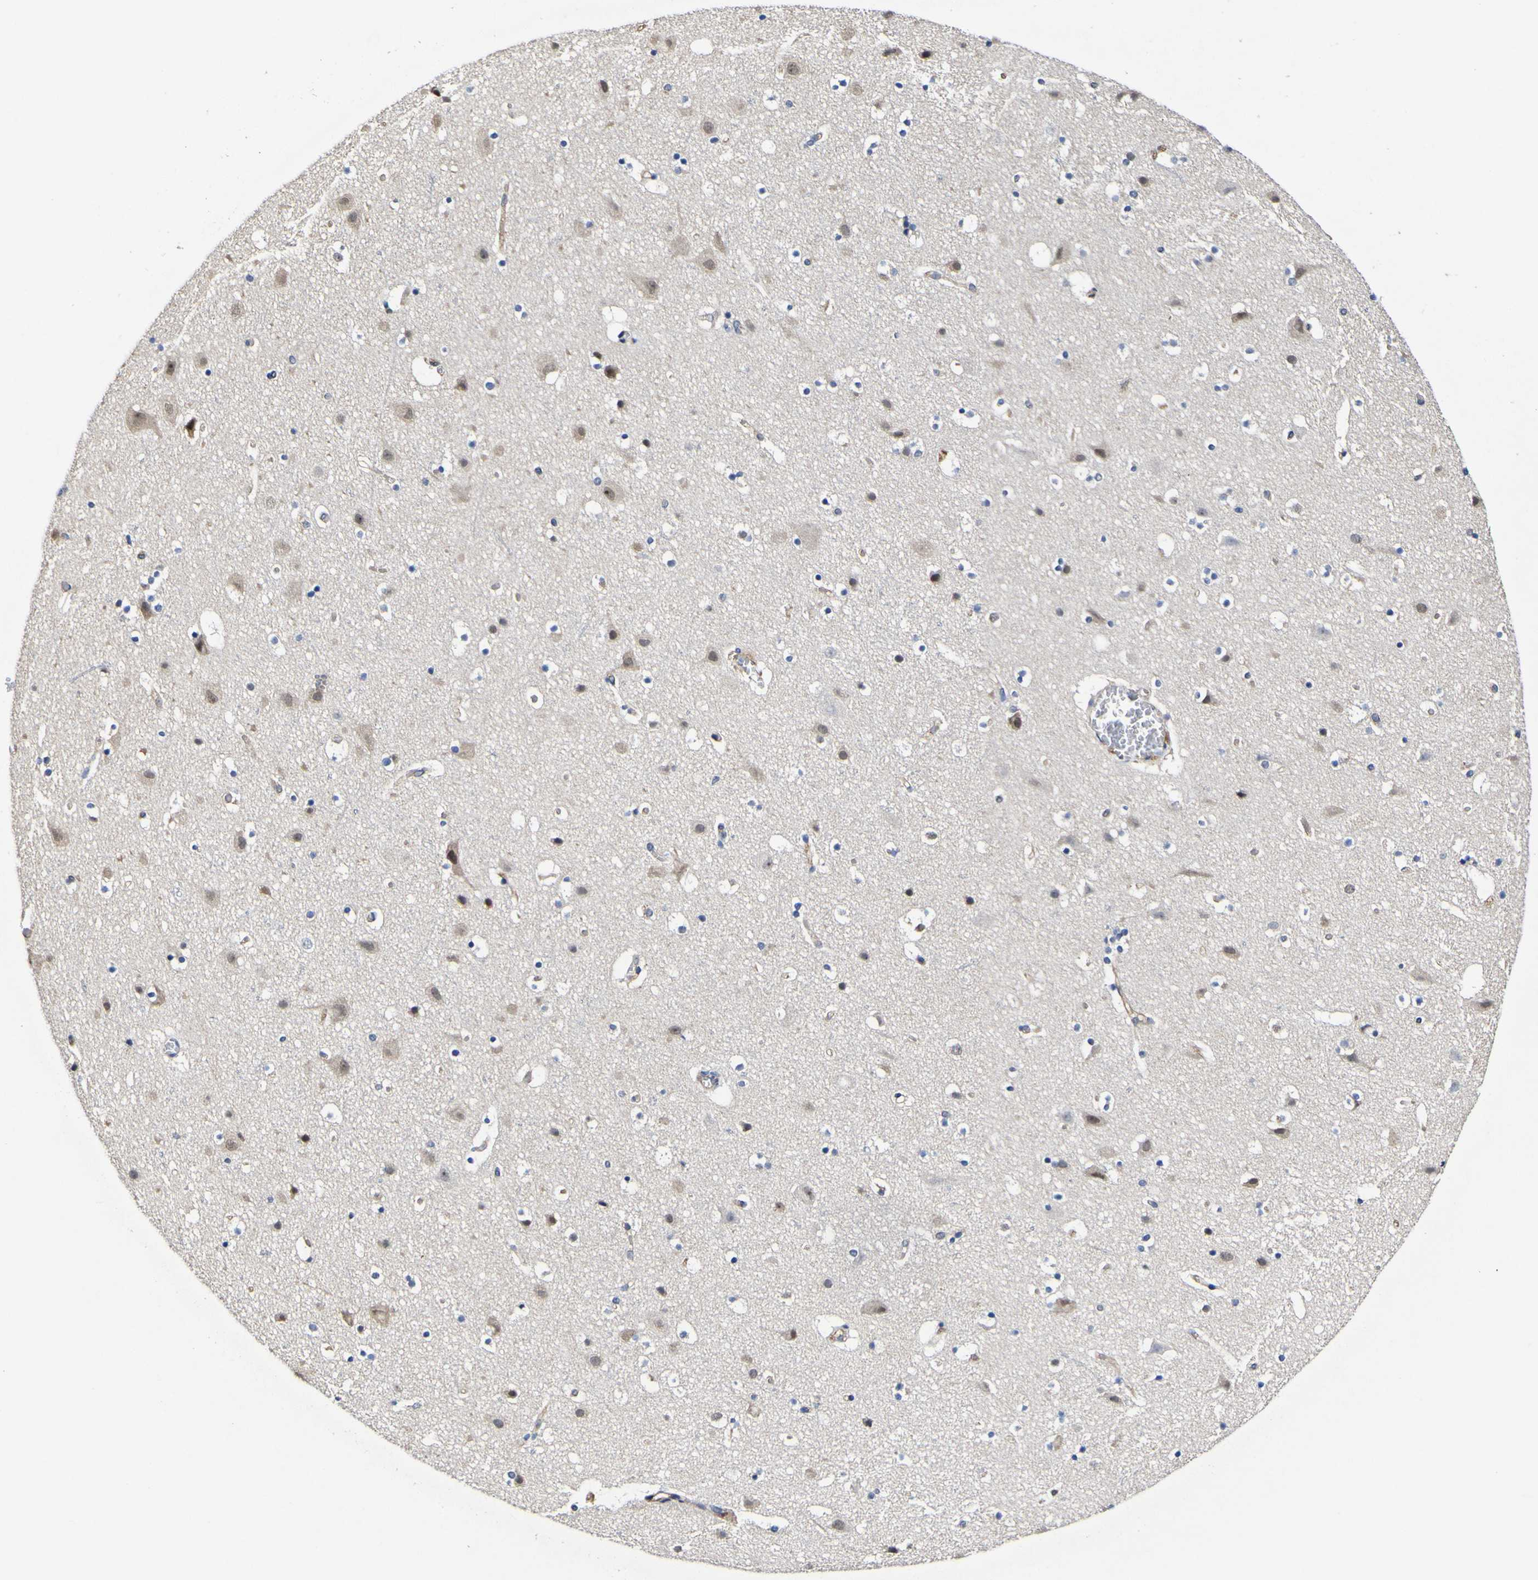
{"staining": {"intensity": "weak", "quantity": "25%-75%", "location": "cytoplasmic/membranous"}, "tissue": "cerebral cortex", "cell_type": "Endothelial cells", "image_type": "normal", "snomed": [{"axis": "morphology", "description": "Normal tissue, NOS"}, {"axis": "topography", "description": "Cerebral cortex"}], "caption": "High-magnification brightfield microscopy of unremarkable cerebral cortex stained with DAB (brown) and counterstained with hematoxylin (blue). endothelial cells exhibit weak cytoplasmic/membranous expression is present in approximately25%-75% of cells.", "gene": "CCL2", "patient": {"sex": "male", "age": 45}}